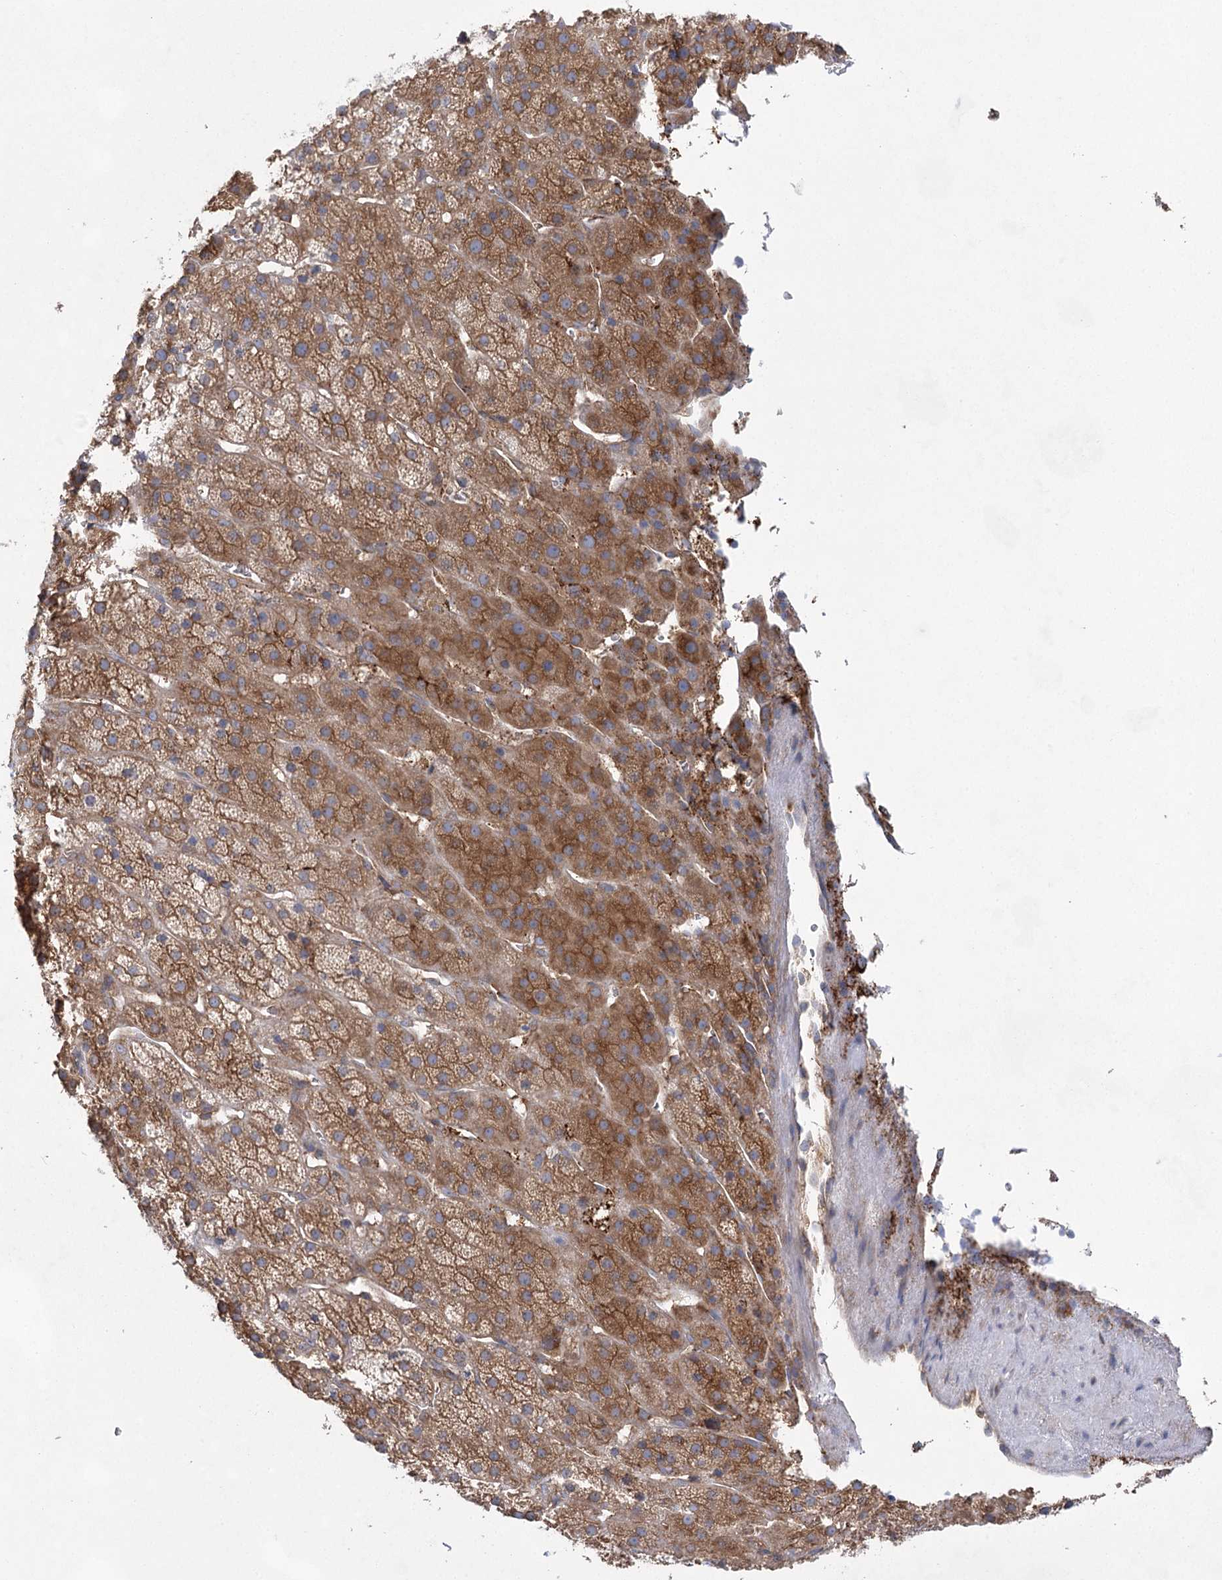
{"staining": {"intensity": "strong", "quantity": ">75%", "location": "cytoplasmic/membranous"}, "tissue": "adrenal gland", "cell_type": "Glandular cells", "image_type": "normal", "snomed": [{"axis": "morphology", "description": "Normal tissue, NOS"}, {"axis": "topography", "description": "Adrenal gland"}], "caption": "High-magnification brightfield microscopy of normal adrenal gland stained with DAB (brown) and counterstained with hematoxylin (blue). glandular cells exhibit strong cytoplasmic/membranous positivity is identified in about>75% of cells.", "gene": "EIF3A", "patient": {"sex": "female", "age": 57}}